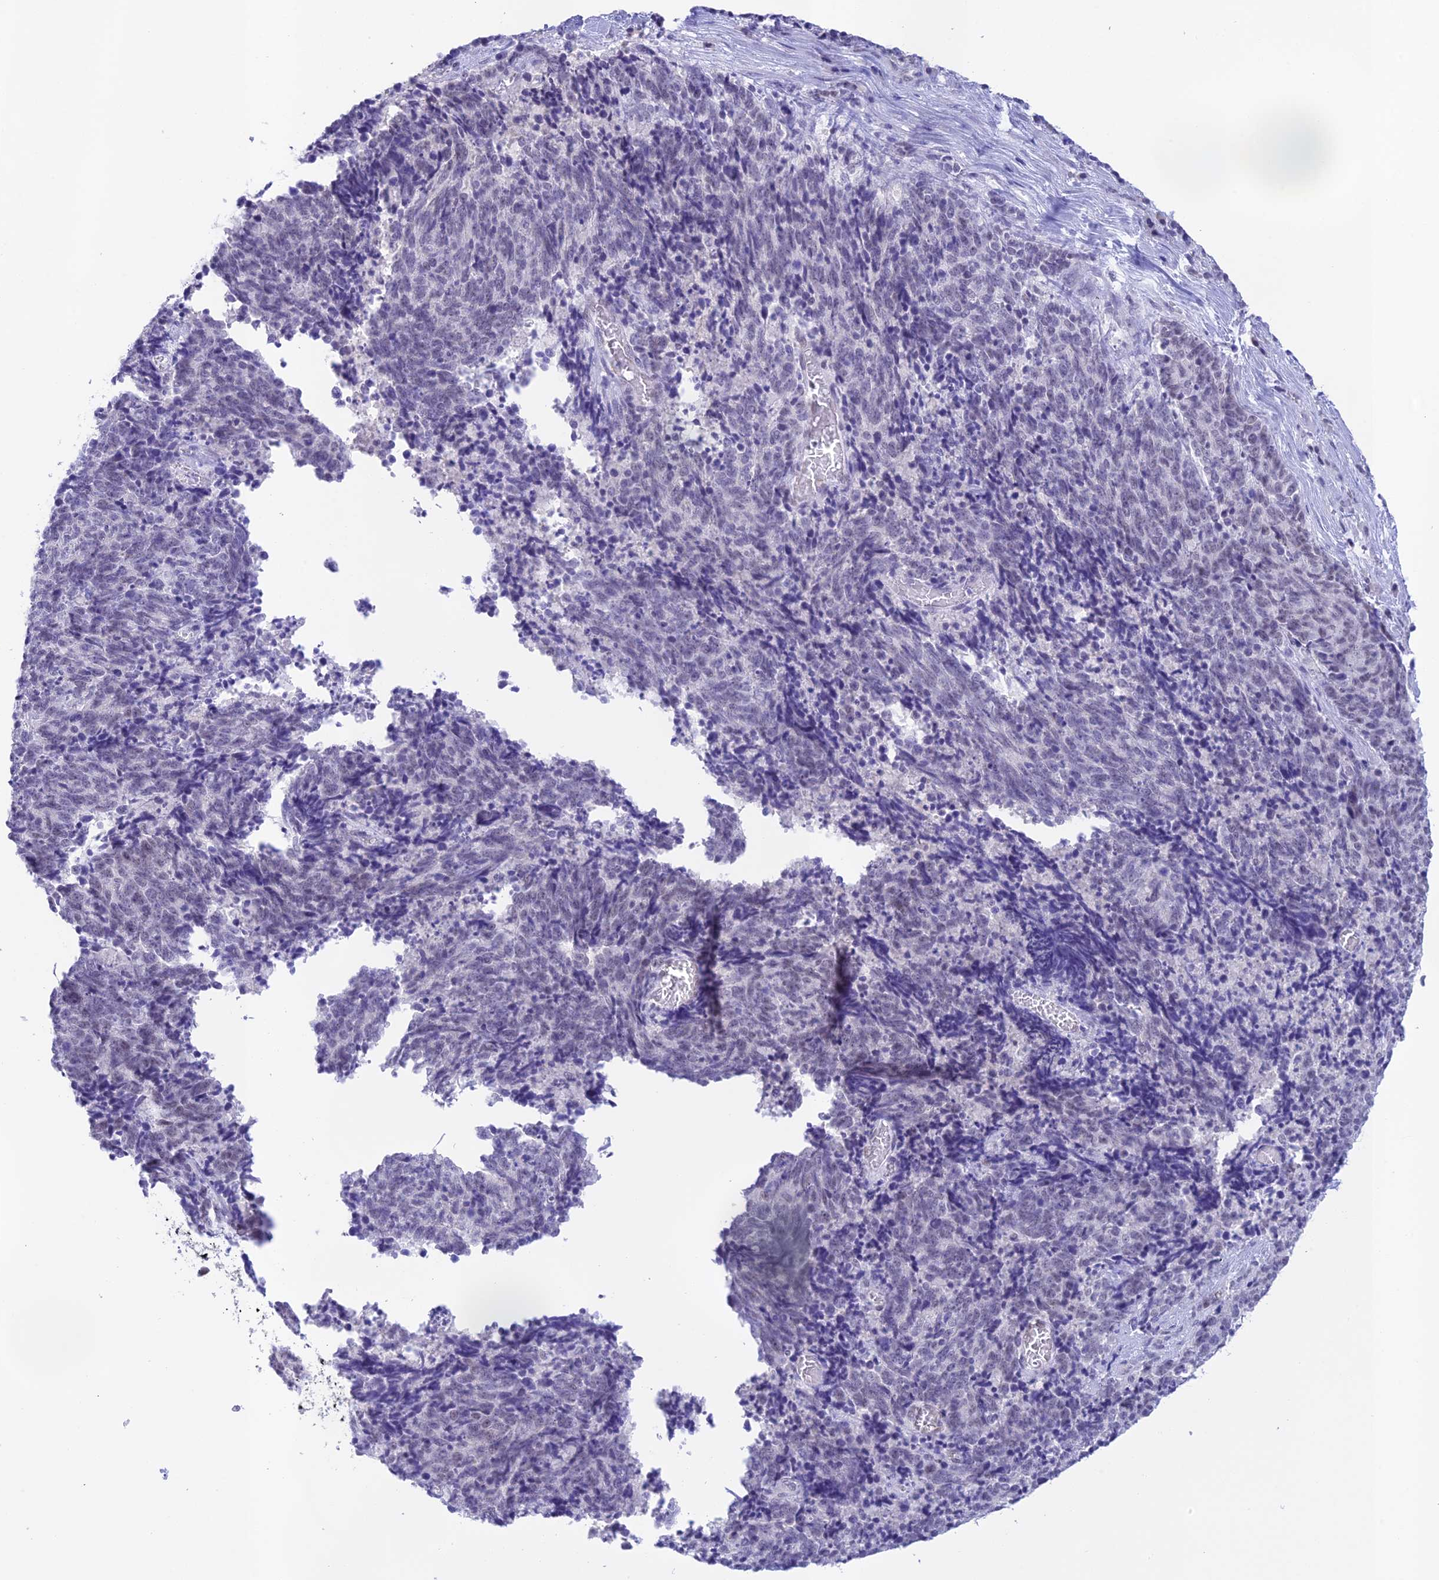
{"staining": {"intensity": "negative", "quantity": "none", "location": "none"}, "tissue": "cervical cancer", "cell_type": "Tumor cells", "image_type": "cancer", "snomed": [{"axis": "morphology", "description": "Squamous cell carcinoma, NOS"}, {"axis": "topography", "description": "Cervix"}], "caption": "The histopathology image reveals no staining of tumor cells in cervical squamous cell carcinoma.", "gene": "THAP11", "patient": {"sex": "female", "age": 29}}